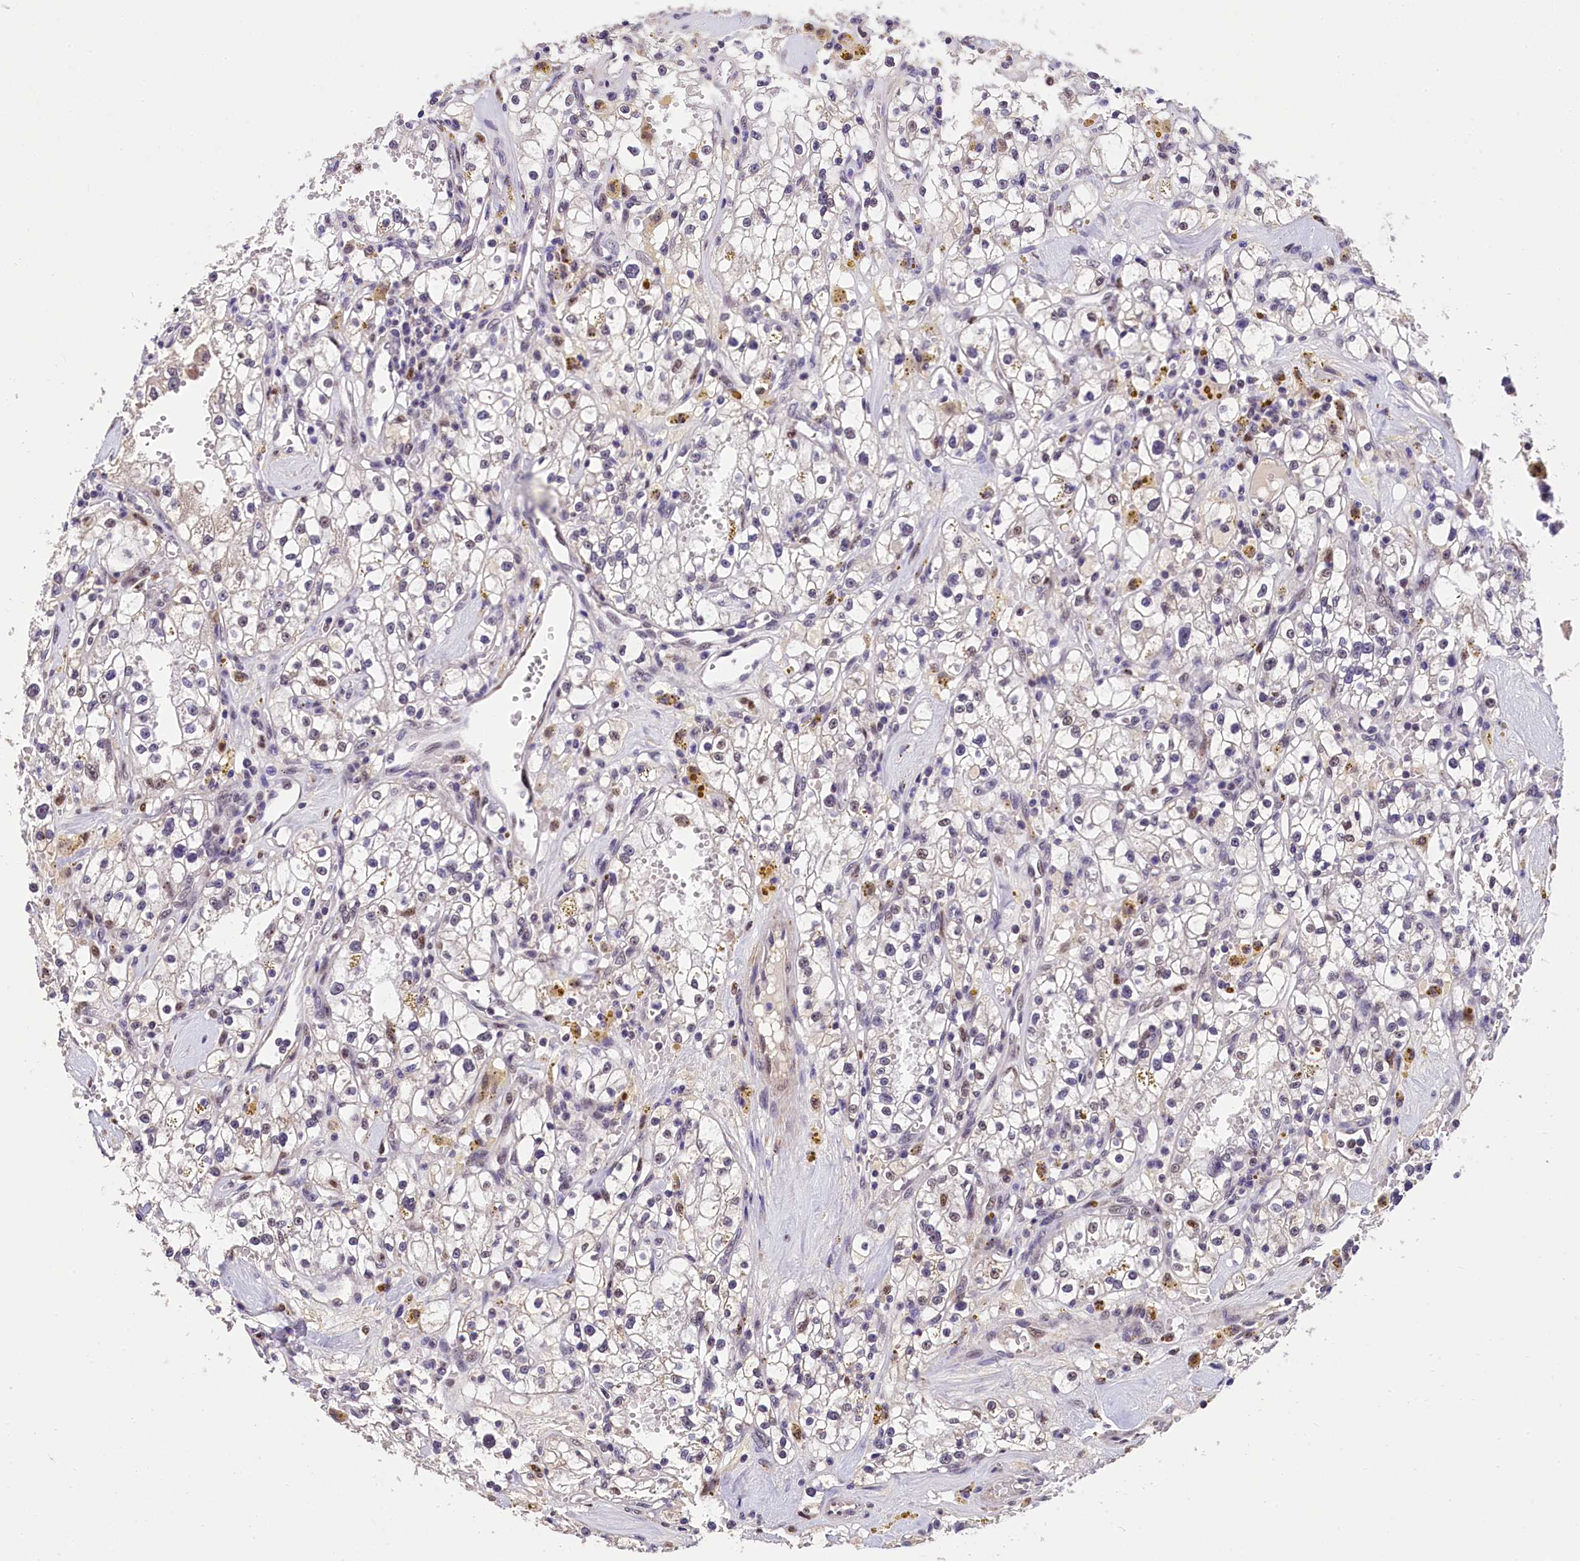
{"staining": {"intensity": "negative", "quantity": "none", "location": "none"}, "tissue": "renal cancer", "cell_type": "Tumor cells", "image_type": "cancer", "snomed": [{"axis": "morphology", "description": "Adenocarcinoma, NOS"}, {"axis": "topography", "description": "Kidney"}], "caption": "This is an immunohistochemistry (IHC) micrograph of human adenocarcinoma (renal). There is no positivity in tumor cells.", "gene": "HECTD4", "patient": {"sex": "male", "age": 56}}